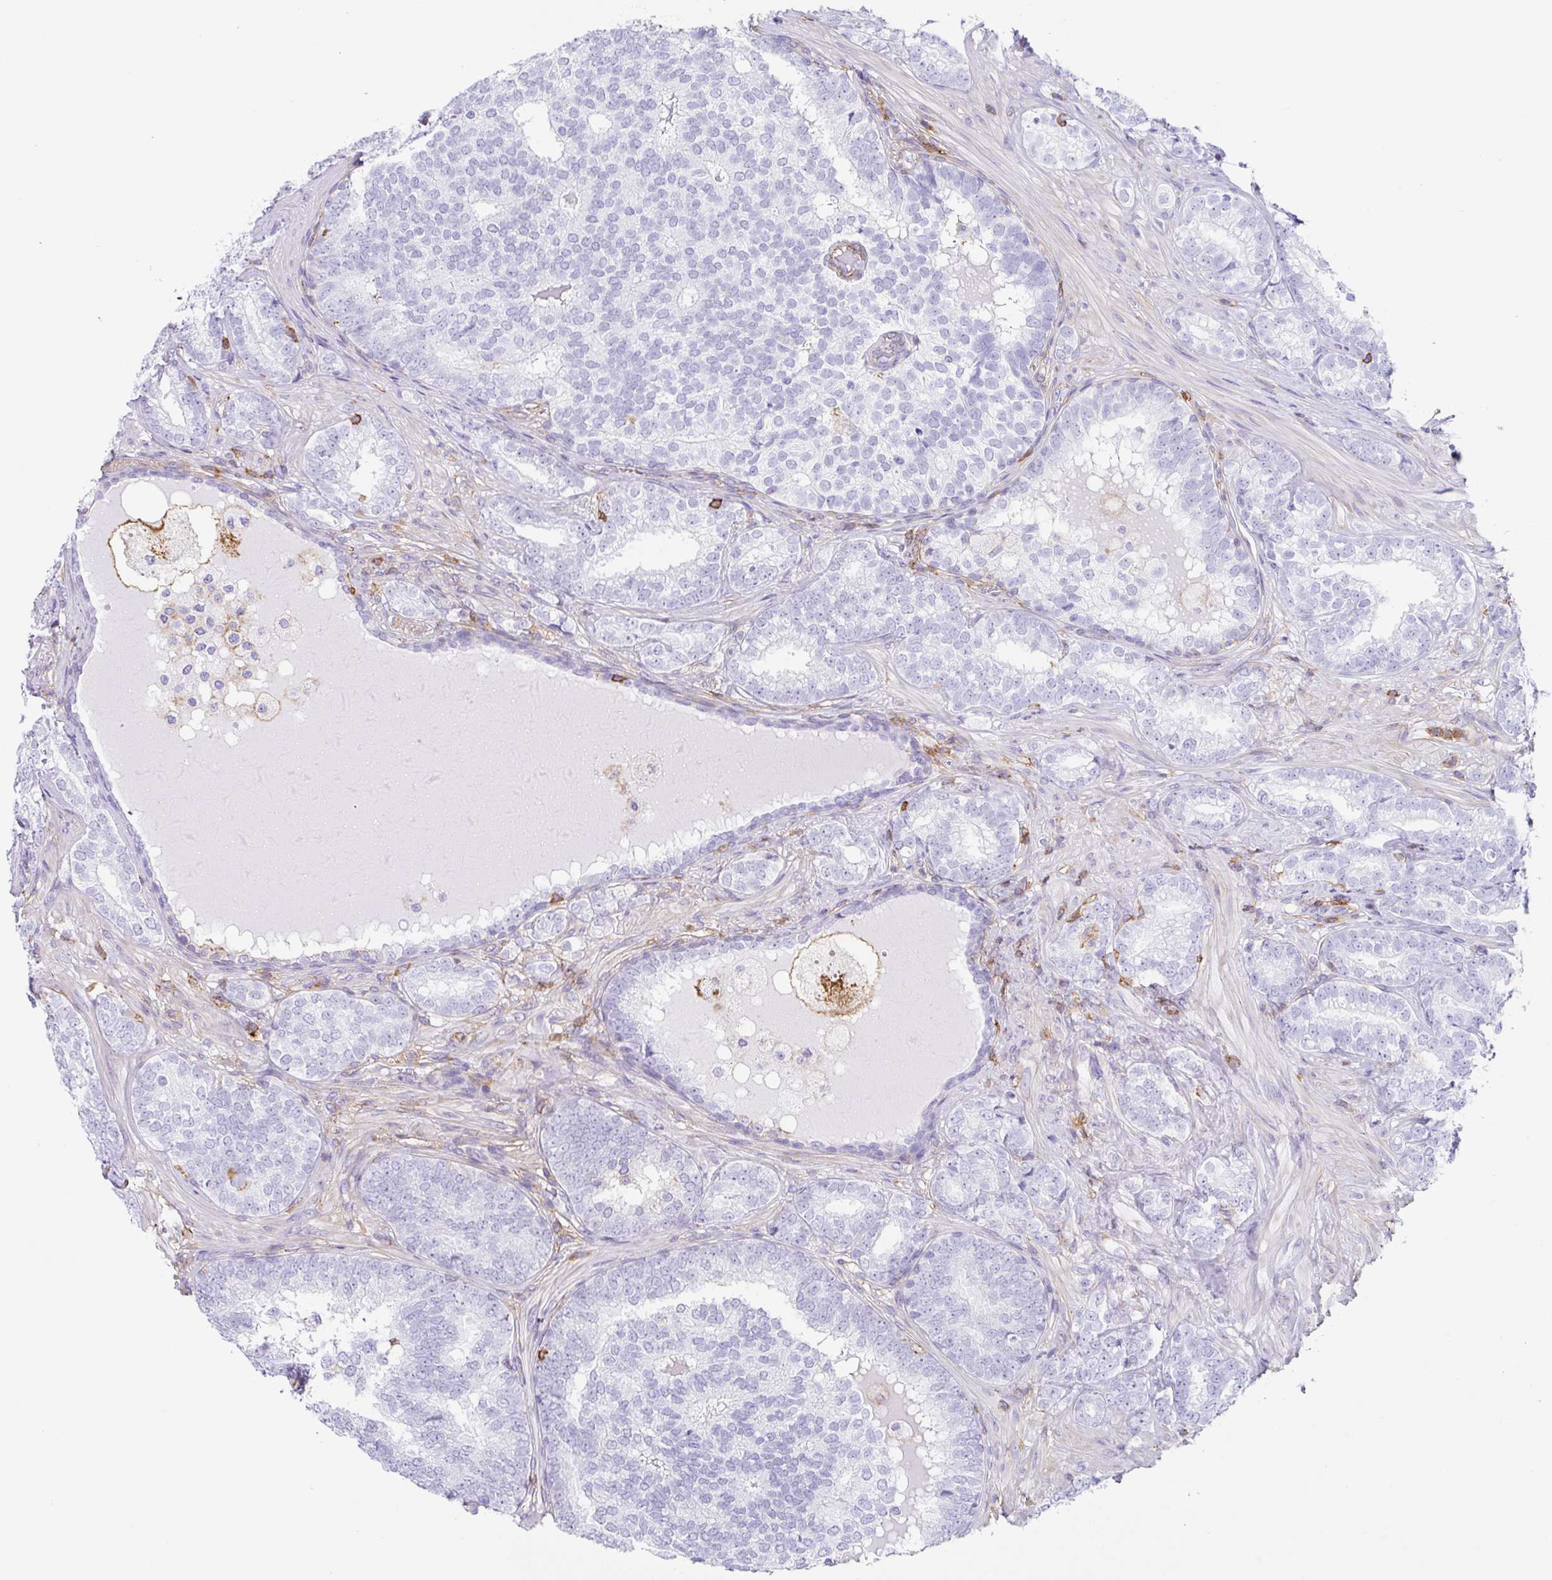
{"staining": {"intensity": "negative", "quantity": "none", "location": "none"}, "tissue": "prostate cancer", "cell_type": "Tumor cells", "image_type": "cancer", "snomed": [{"axis": "morphology", "description": "Adenocarcinoma, High grade"}, {"axis": "topography", "description": "Prostate"}], "caption": "Immunohistochemical staining of human prostate high-grade adenocarcinoma displays no significant positivity in tumor cells.", "gene": "MTTP", "patient": {"sex": "male", "age": 72}}